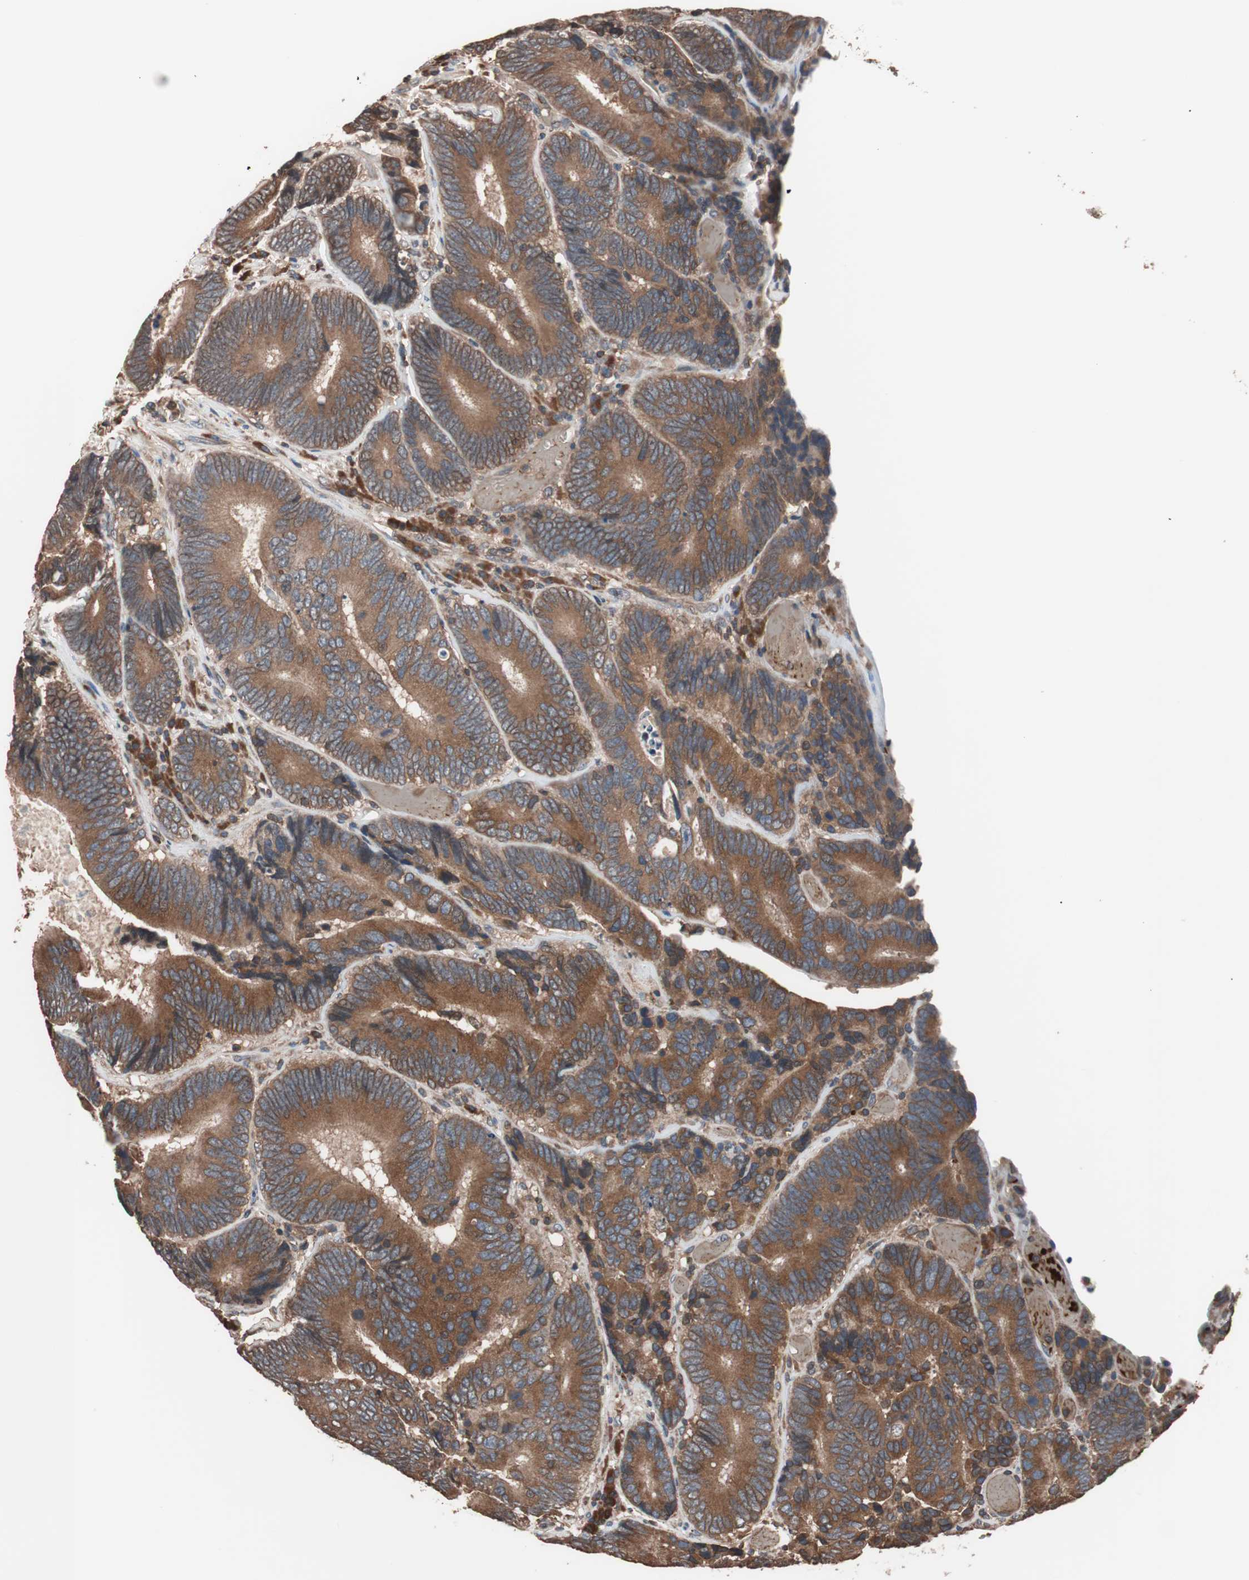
{"staining": {"intensity": "strong", "quantity": ">75%", "location": "cytoplasmic/membranous"}, "tissue": "colorectal cancer", "cell_type": "Tumor cells", "image_type": "cancer", "snomed": [{"axis": "morphology", "description": "Adenocarcinoma, NOS"}, {"axis": "topography", "description": "Colon"}], "caption": "Brown immunohistochemical staining in human adenocarcinoma (colorectal) reveals strong cytoplasmic/membranous staining in approximately >75% of tumor cells. (Stains: DAB (3,3'-diaminobenzidine) in brown, nuclei in blue, Microscopy: brightfield microscopy at high magnification).", "gene": "GLYCTK", "patient": {"sex": "female", "age": 78}}